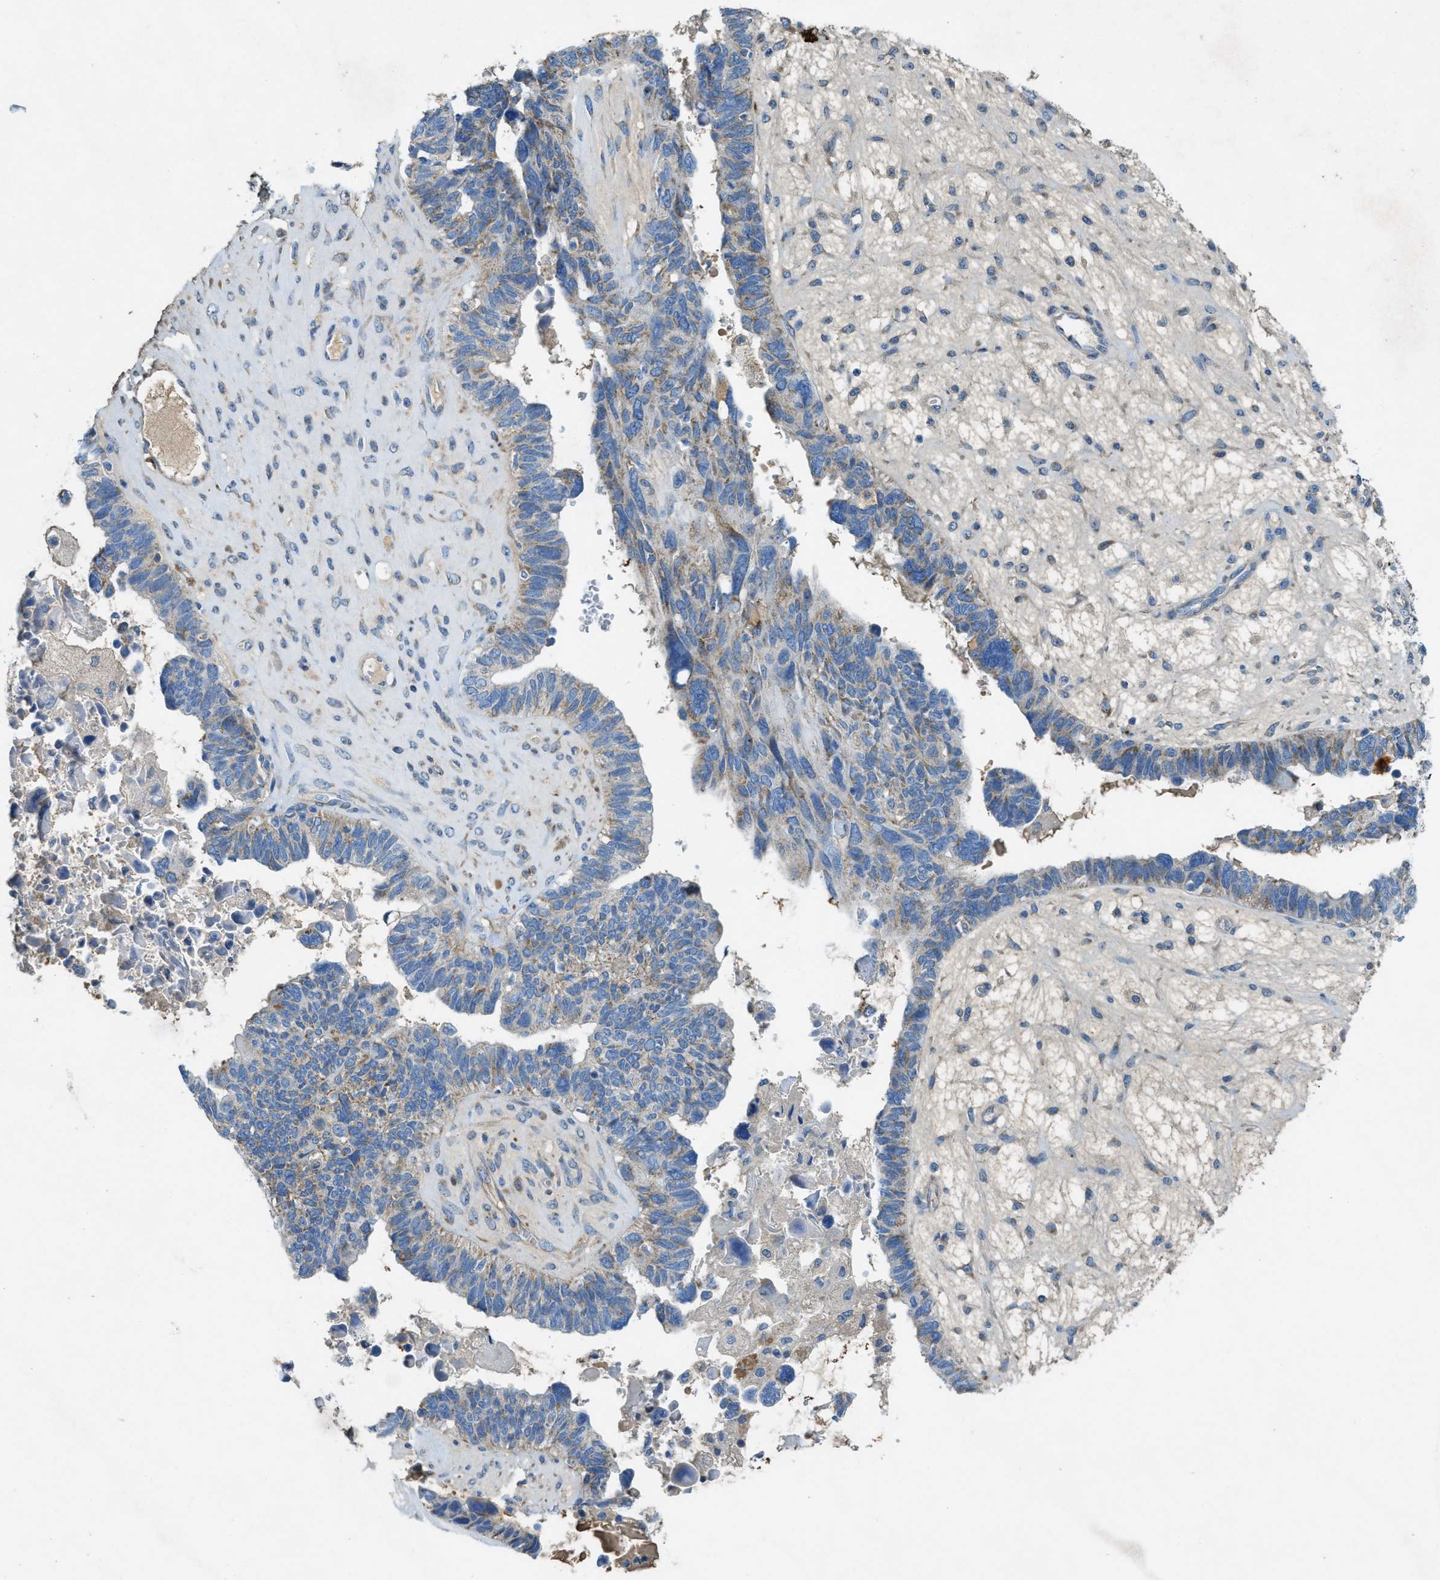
{"staining": {"intensity": "weak", "quantity": "25%-75%", "location": "cytoplasmic/membranous"}, "tissue": "ovarian cancer", "cell_type": "Tumor cells", "image_type": "cancer", "snomed": [{"axis": "morphology", "description": "Cystadenocarcinoma, serous, NOS"}, {"axis": "topography", "description": "Ovary"}], "caption": "This micrograph displays immunohistochemistry staining of ovarian serous cystadenocarcinoma, with low weak cytoplasmic/membranous expression in approximately 25%-75% of tumor cells.", "gene": "CYGB", "patient": {"sex": "female", "age": 79}}